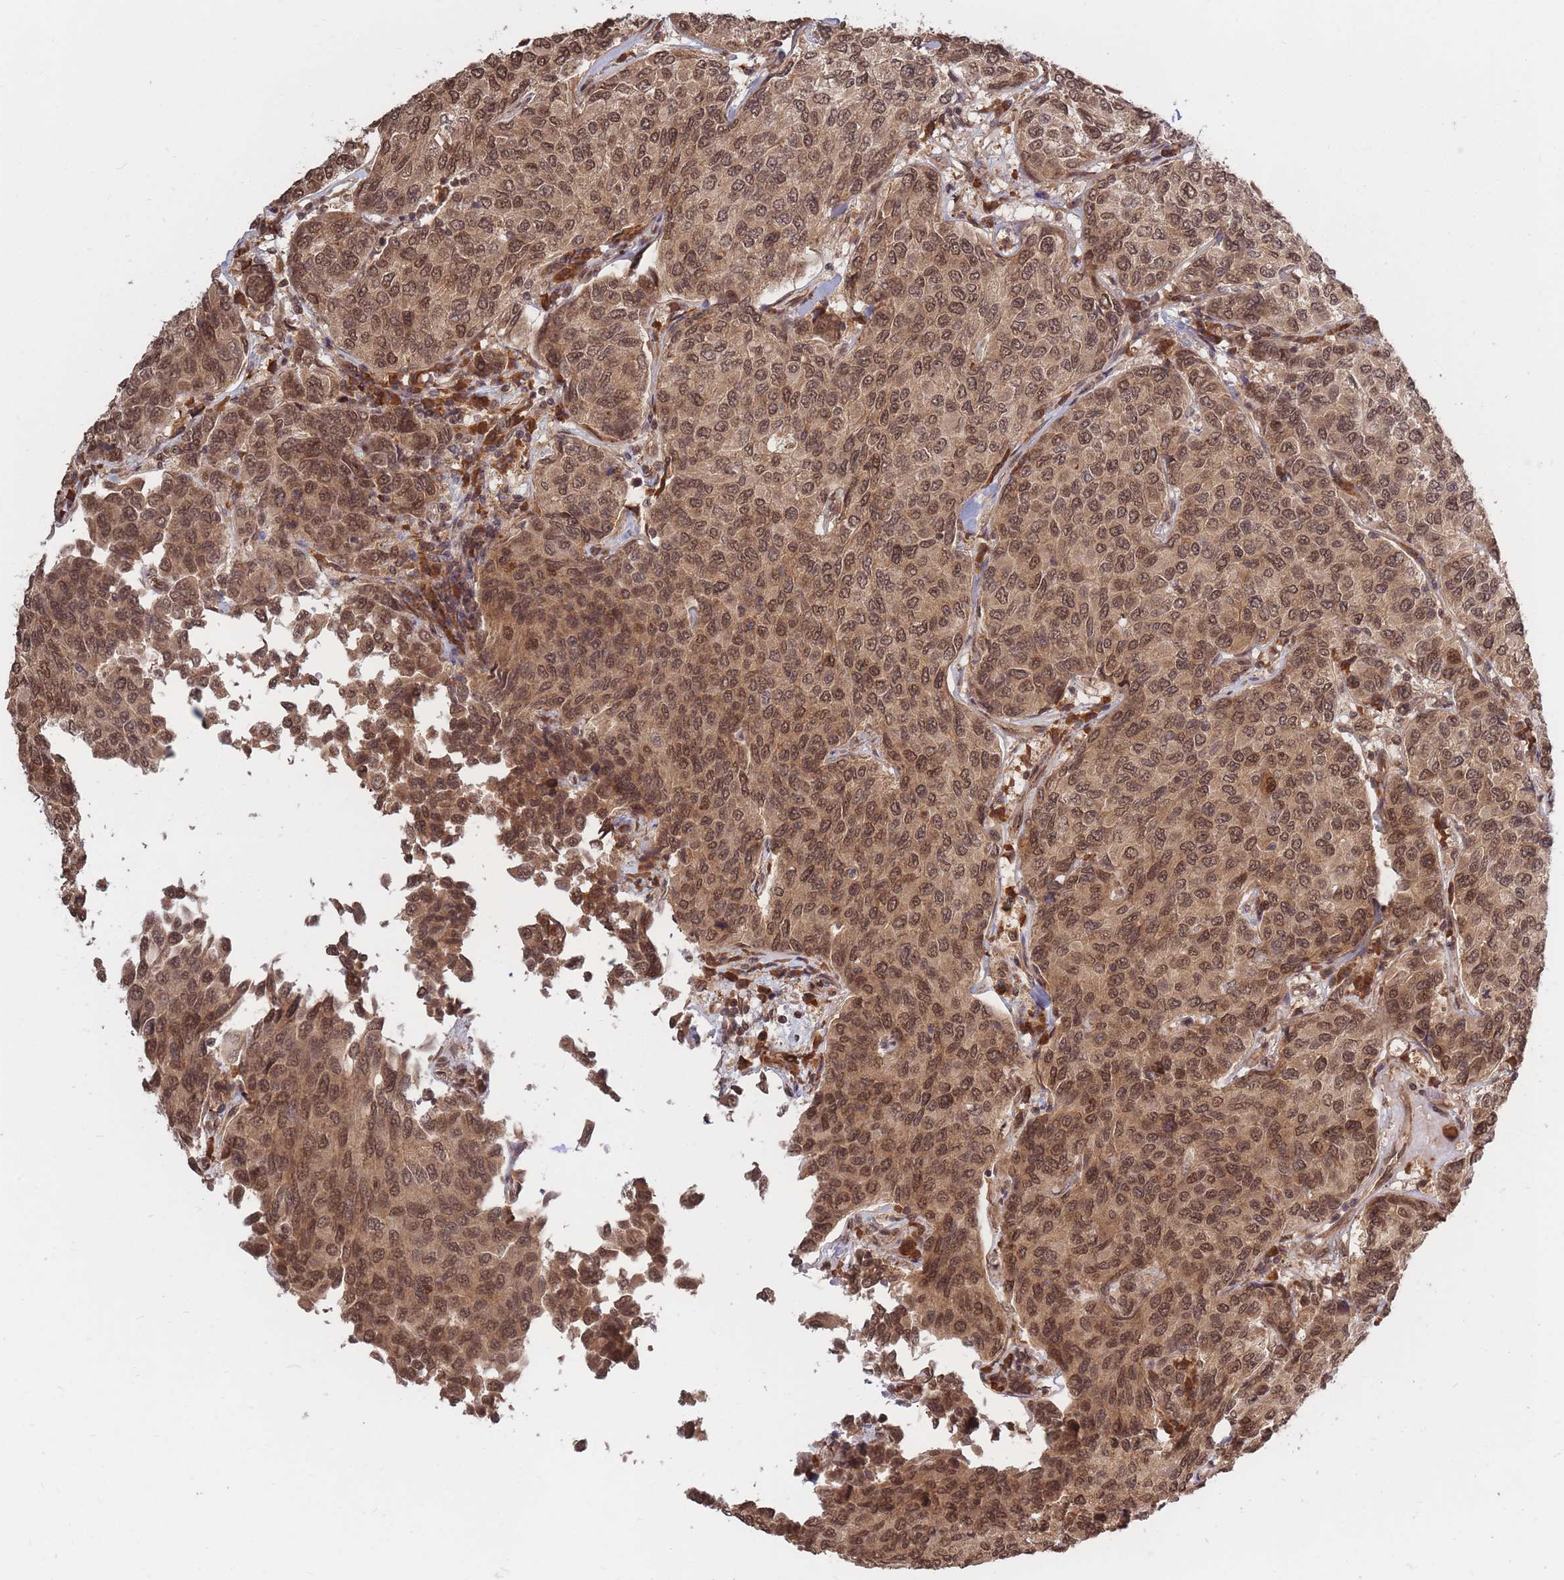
{"staining": {"intensity": "moderate", "quantity": ">75%", "location": "cytoplasmic/membranous,nuclear"}, "tissue": "breast cancer", "cell_type": "Tumor cells", "image_type": "cancer", "snomed": [{"axis": "morphology", "description": "Duct carcinoma"}, {"axis": "topography", "description": "Breast"}], "caption": "Protein staining shows moderate cytoplasmic/membranous and nuclear positivity in about >75% of tumor cells in invasive ductal carcinoma (breast). Nuclei are stained in blue.", "gene": "SRA1", "patient": {"sex": "female", "age": 55}}